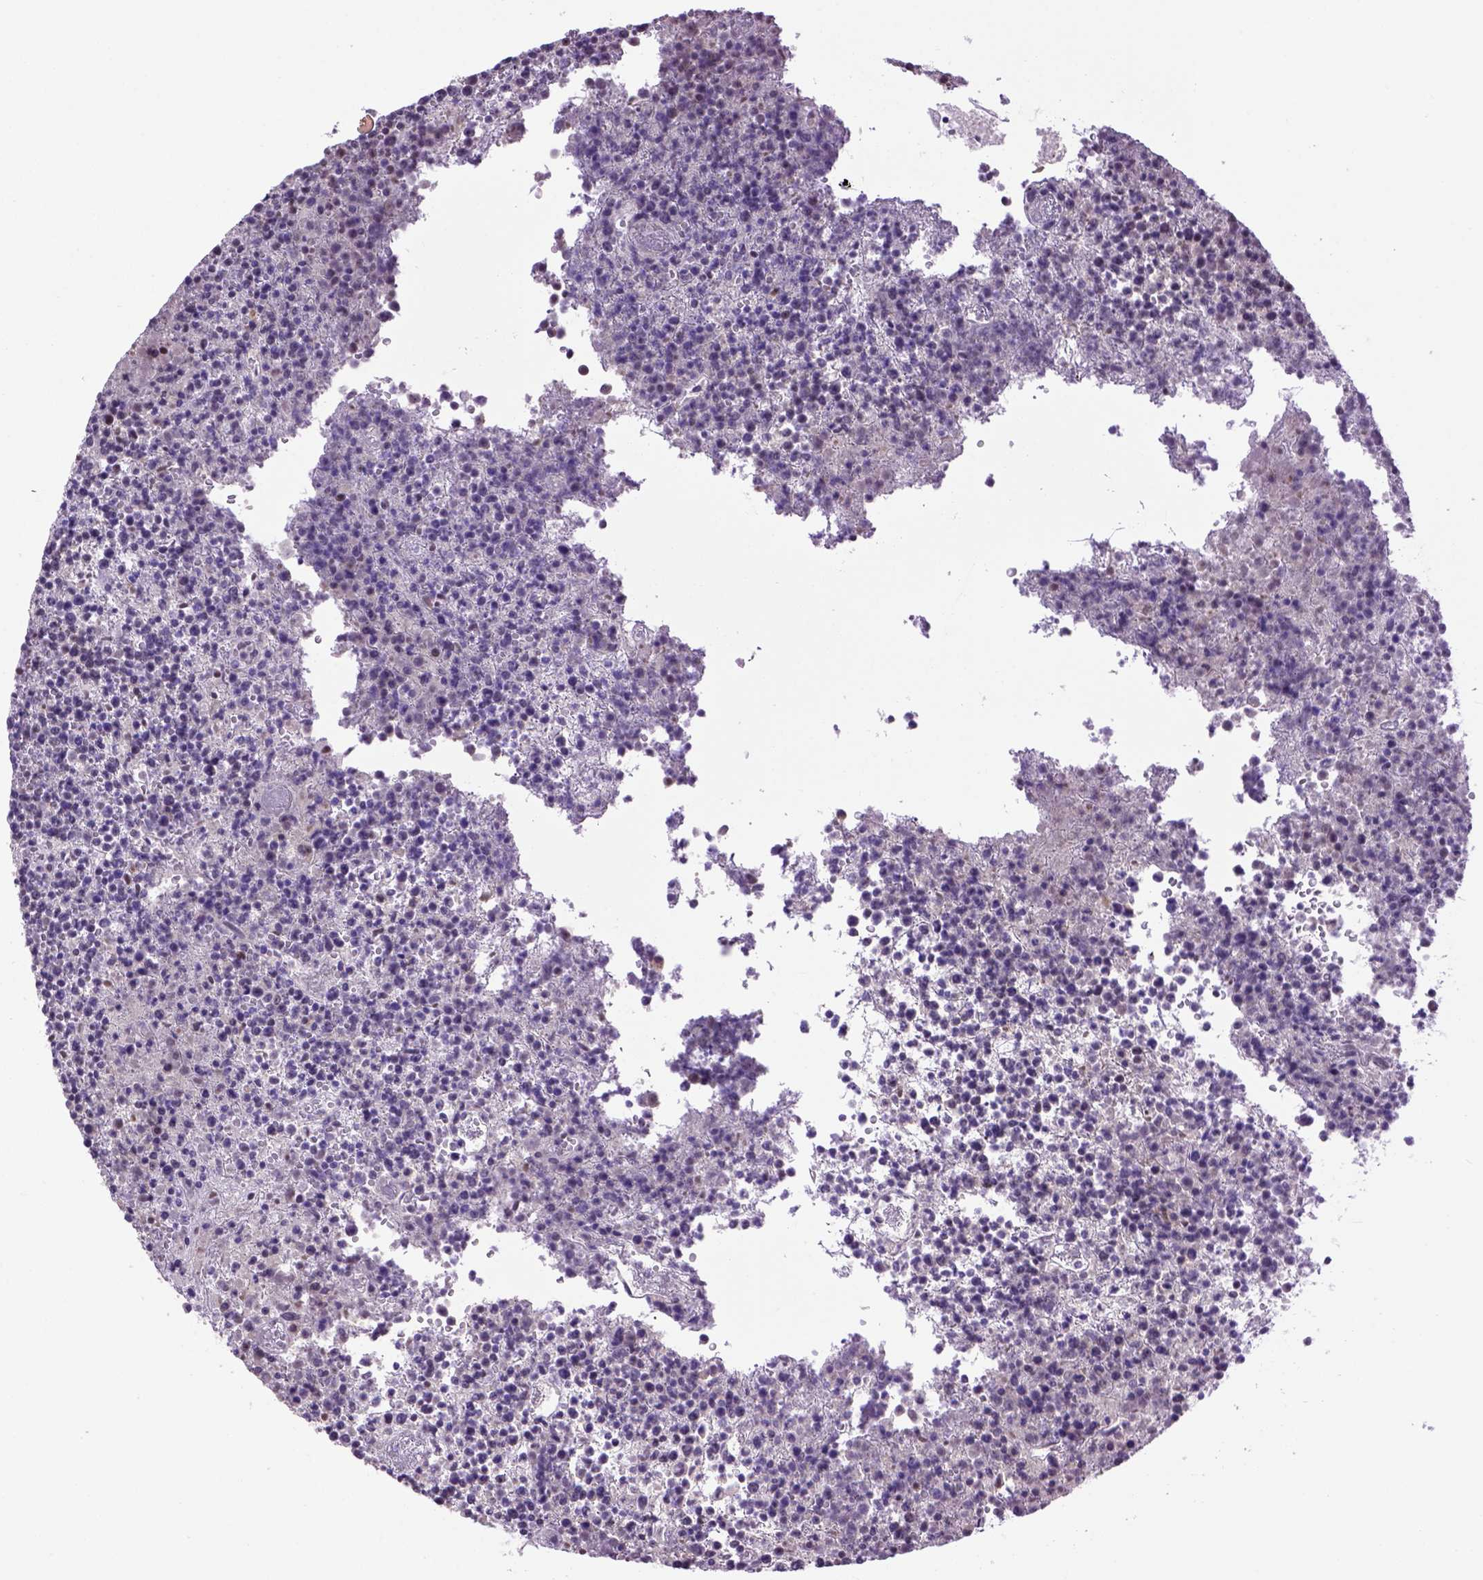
{"staining": {"intensity": "negative", "quantity": "none", "location": "none"}, "tissue": "lymphoma", "cell_type": "Tumor cells", "image_type": "cancer", "snomed": [{"axis": "morphology", "description": "Malignant lymphoma, non-Hodgkin's type, High grade"}, {"axis": "topography", "description": "Lymph node"}], "caption": "DAB immunohistochemical staining of malignant lymphoma, non-Hodgkin's type (high-grade) shows no significant staining in tumor cells.", "gene": "TBPL1", "patient": {"sex": "male", "age": 13}}